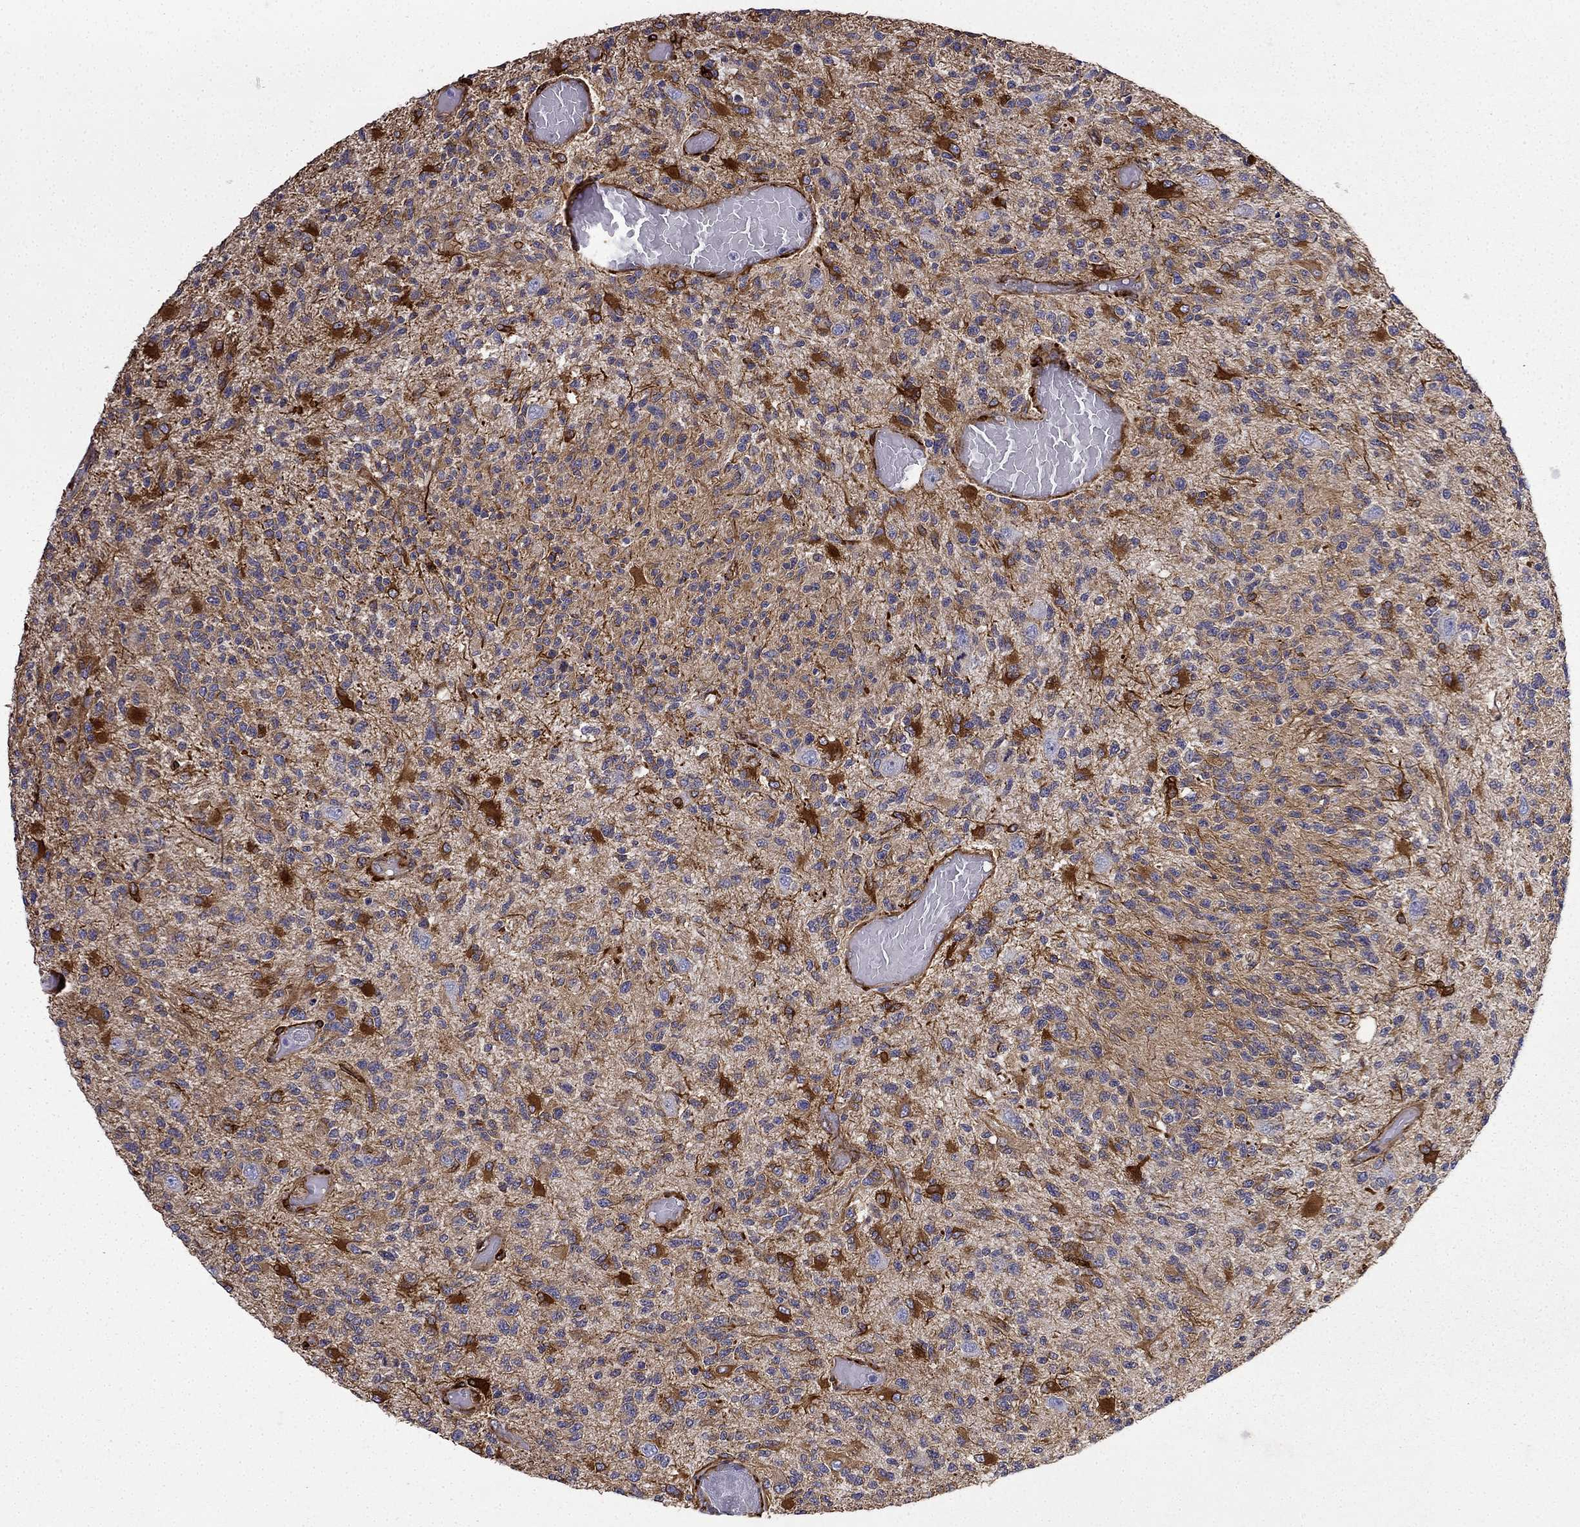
{"staining": {"intensity": "moderate", "quantity": ">75%", "location": "cytoplasmic/membranous"}, "tissue": "glioma", "cell_type": "Tumor cells", "image_type": "cancer", "snomed": [{"axis": "morphology", "description": "Glioma, malignant, High grade"}, {"axis": "topography", "description": "Brain"}], "caption": "This photomicrograph reveals IHC staining of human malignant glioma (high-grade), with medium moderate cytoplasmic/membranous positivity in approximately >75% of tumor cells.", "gene": "MAP4", "patient": {"sex": "female", "age": 63}}